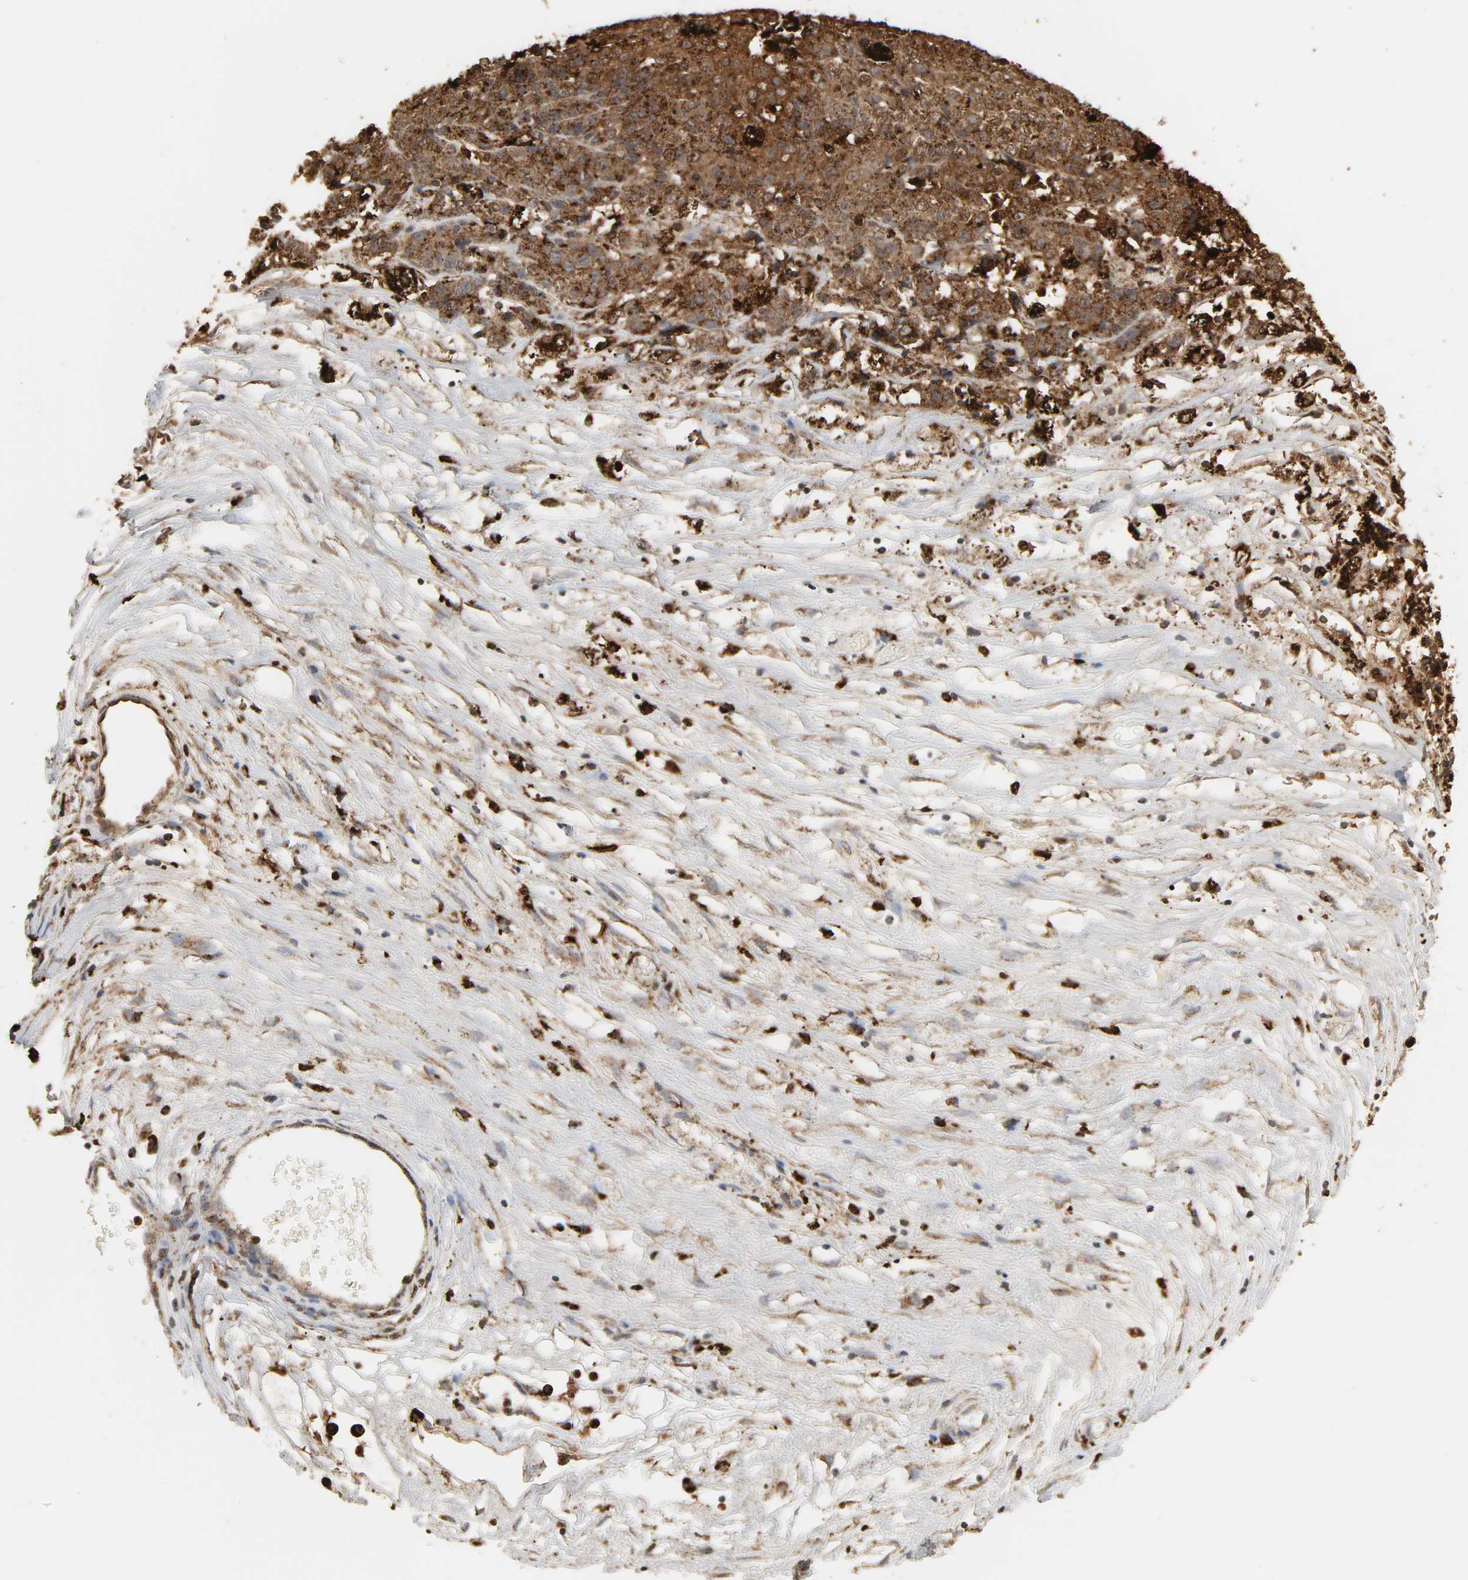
{"staining": {"intensity": "strong", "quantity": ">75%", "location": "cytoplasmic/membranous"}, "tissue": "ovarian cancer", "cell_type": "Tumor cells", "image_type": "cancer", "snomed": [{"axis": "morphology", "description": "Carcinoma, endometroid"}, {"axis": "topography", "description": "Ovary"}], "caption": "Tumor cells demonstrate high levels of strong cytoplasmic/membranous expression in about >75% of cells in ovarian cancer.", "gene": "PSAP", "patient": {"sex": "female", "age": 42}}